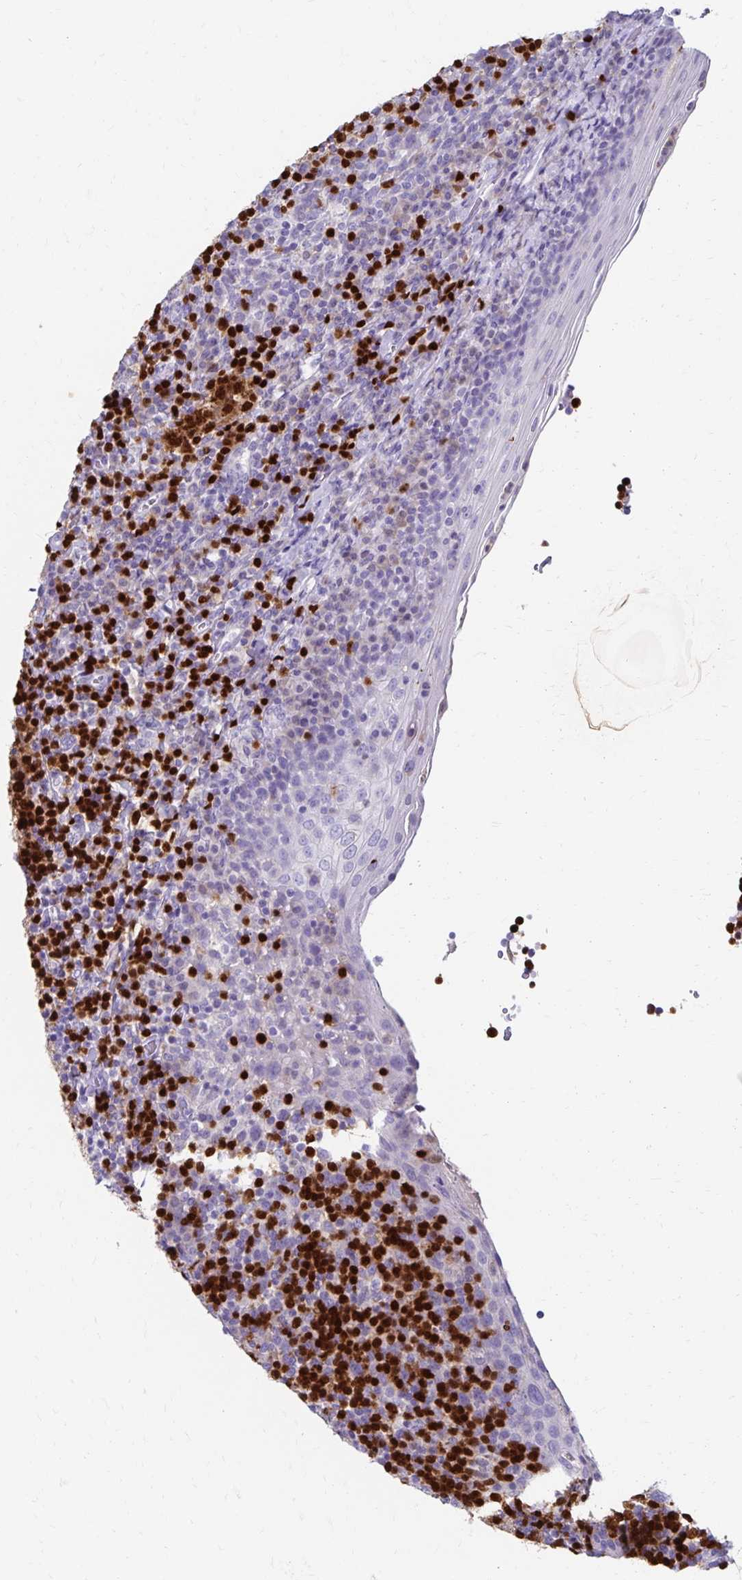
{"staining": {"intensity": "strong", "quantity": "25%-75%", "location": "nuclear"}, "tissue": "tonsil", "cell_type": "Non-germinal center cells", "image_type": "normal", "snomed": [{"axis": "morphology", "description": "Normal tissue, NOS"}, {"axis": "topography", "description": "Tonsil"}], "caption": "The image shows immunohistochemical staining of benign tonsil. There is strong nuclear expression is present in about 25%-75% of non-germinal center cells.", "gene": "PAX5", "patient": {"sex": "female", "age": 10}}